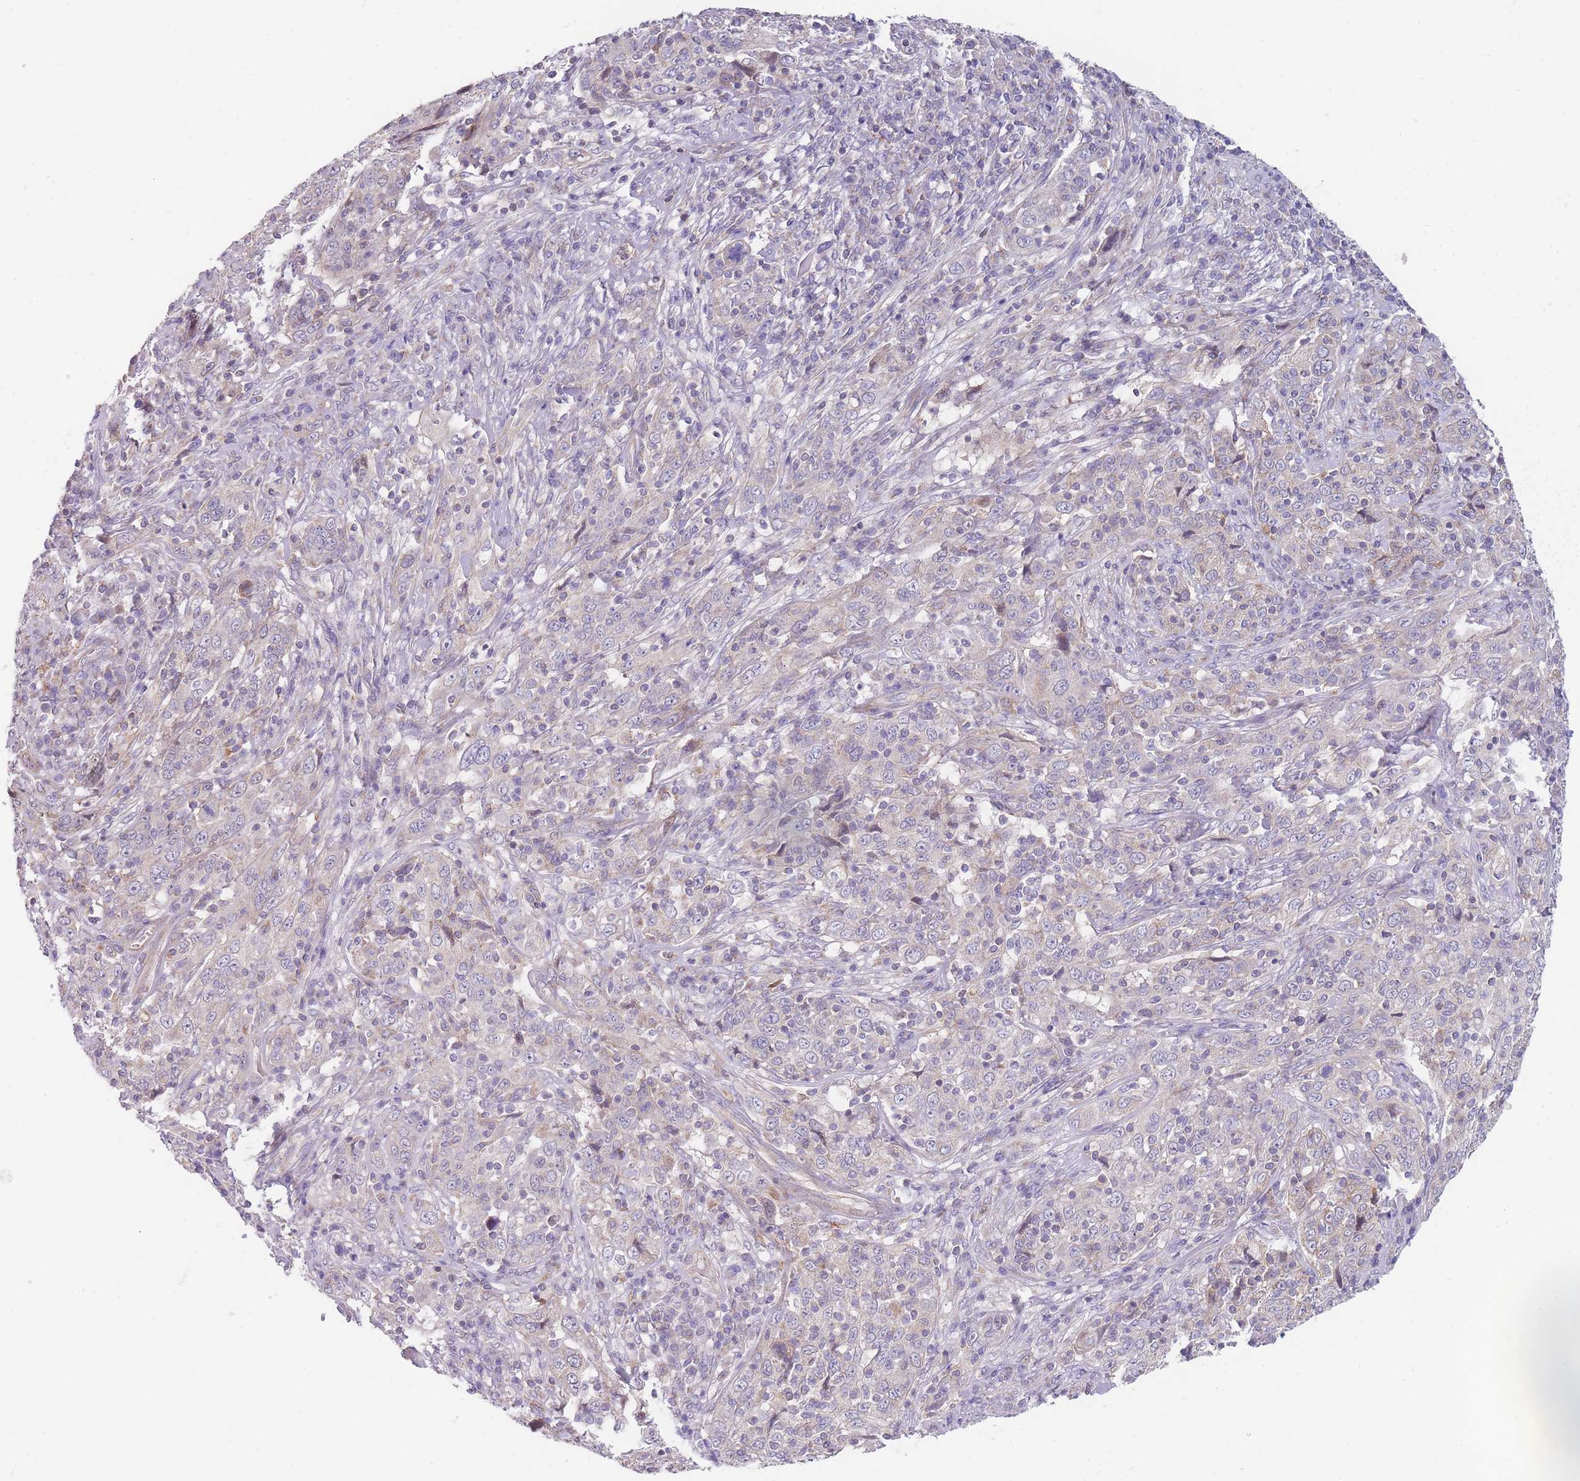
{"staining": {"intensity": "negative", "quantity": "none", "location": "none"}, "tissue": "cervical cancer", "cell_type": "Tumor cells", "image_type": "cancer", "snomed": [{"axis": "morphology", "description": "Squamous cell carcinoma, NOS"}, {"axis": "topography", "description": "Cervix"}], "caption": "Tumor cells show no significant protein expression in cervical cancer.", "gene": "SMPD4", "patient": {"sex": "female", "age": 46}}